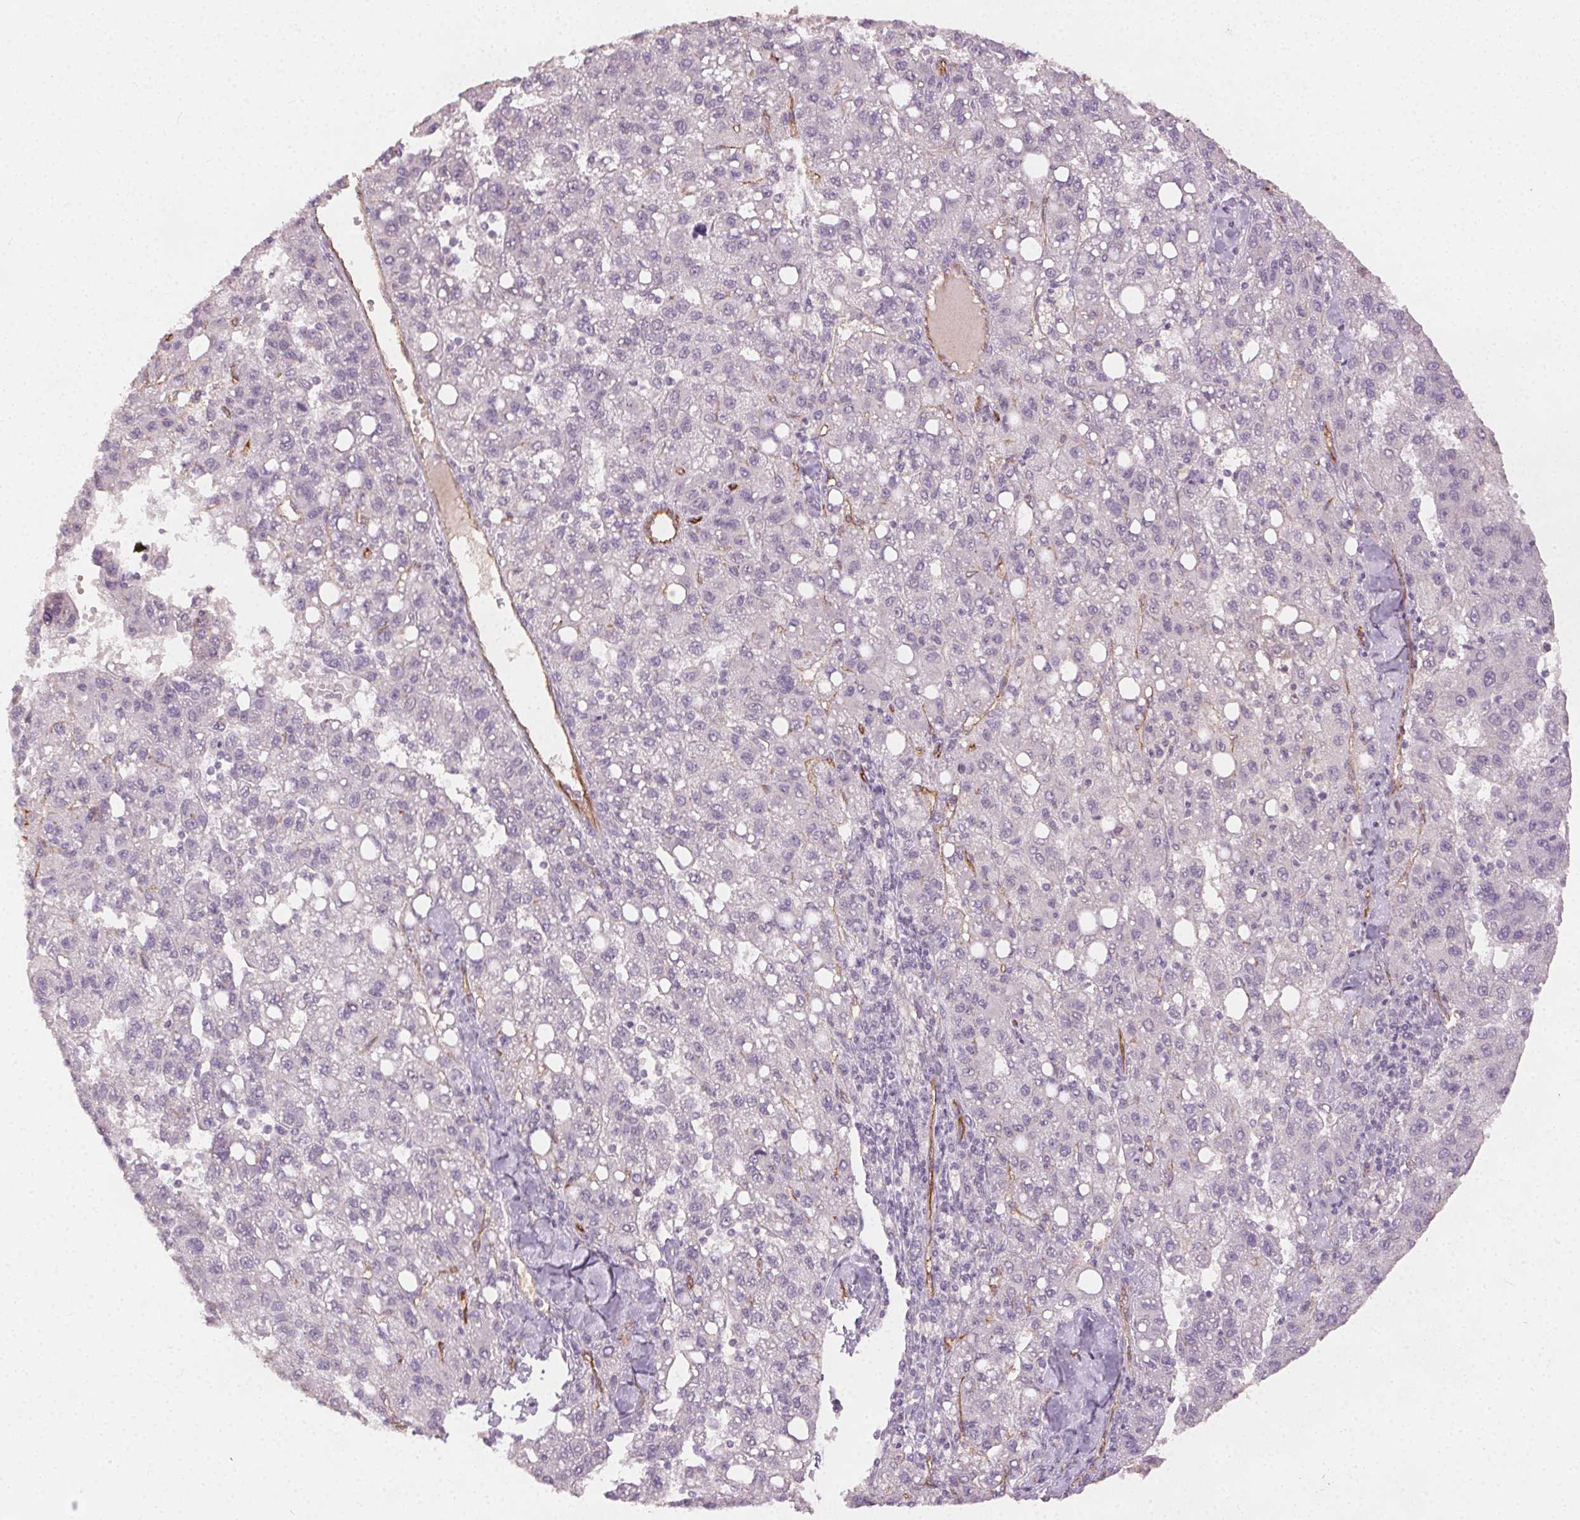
{"staining": {"intensity": "negative", "quantity": "none", "location": "none"}, "tissue": "liver cancer", "cell_type": "Tumor cells", "image_type": "cancer", "snomed": [{"axis": "morphology", "description": "Carcinoma, Hepatocellular, NOS"}, {"axis": "topography", "description": "Liver"}], "caption": "This photomicrograph is of liver cancer stained with immunohistochemistry (IHC) to label a protein in brown with the nuclei are counter-stained blue. There is no positivity in tumor cells.", "gene": "PODXL", "patient": {"sex": "female", "age": 82}}